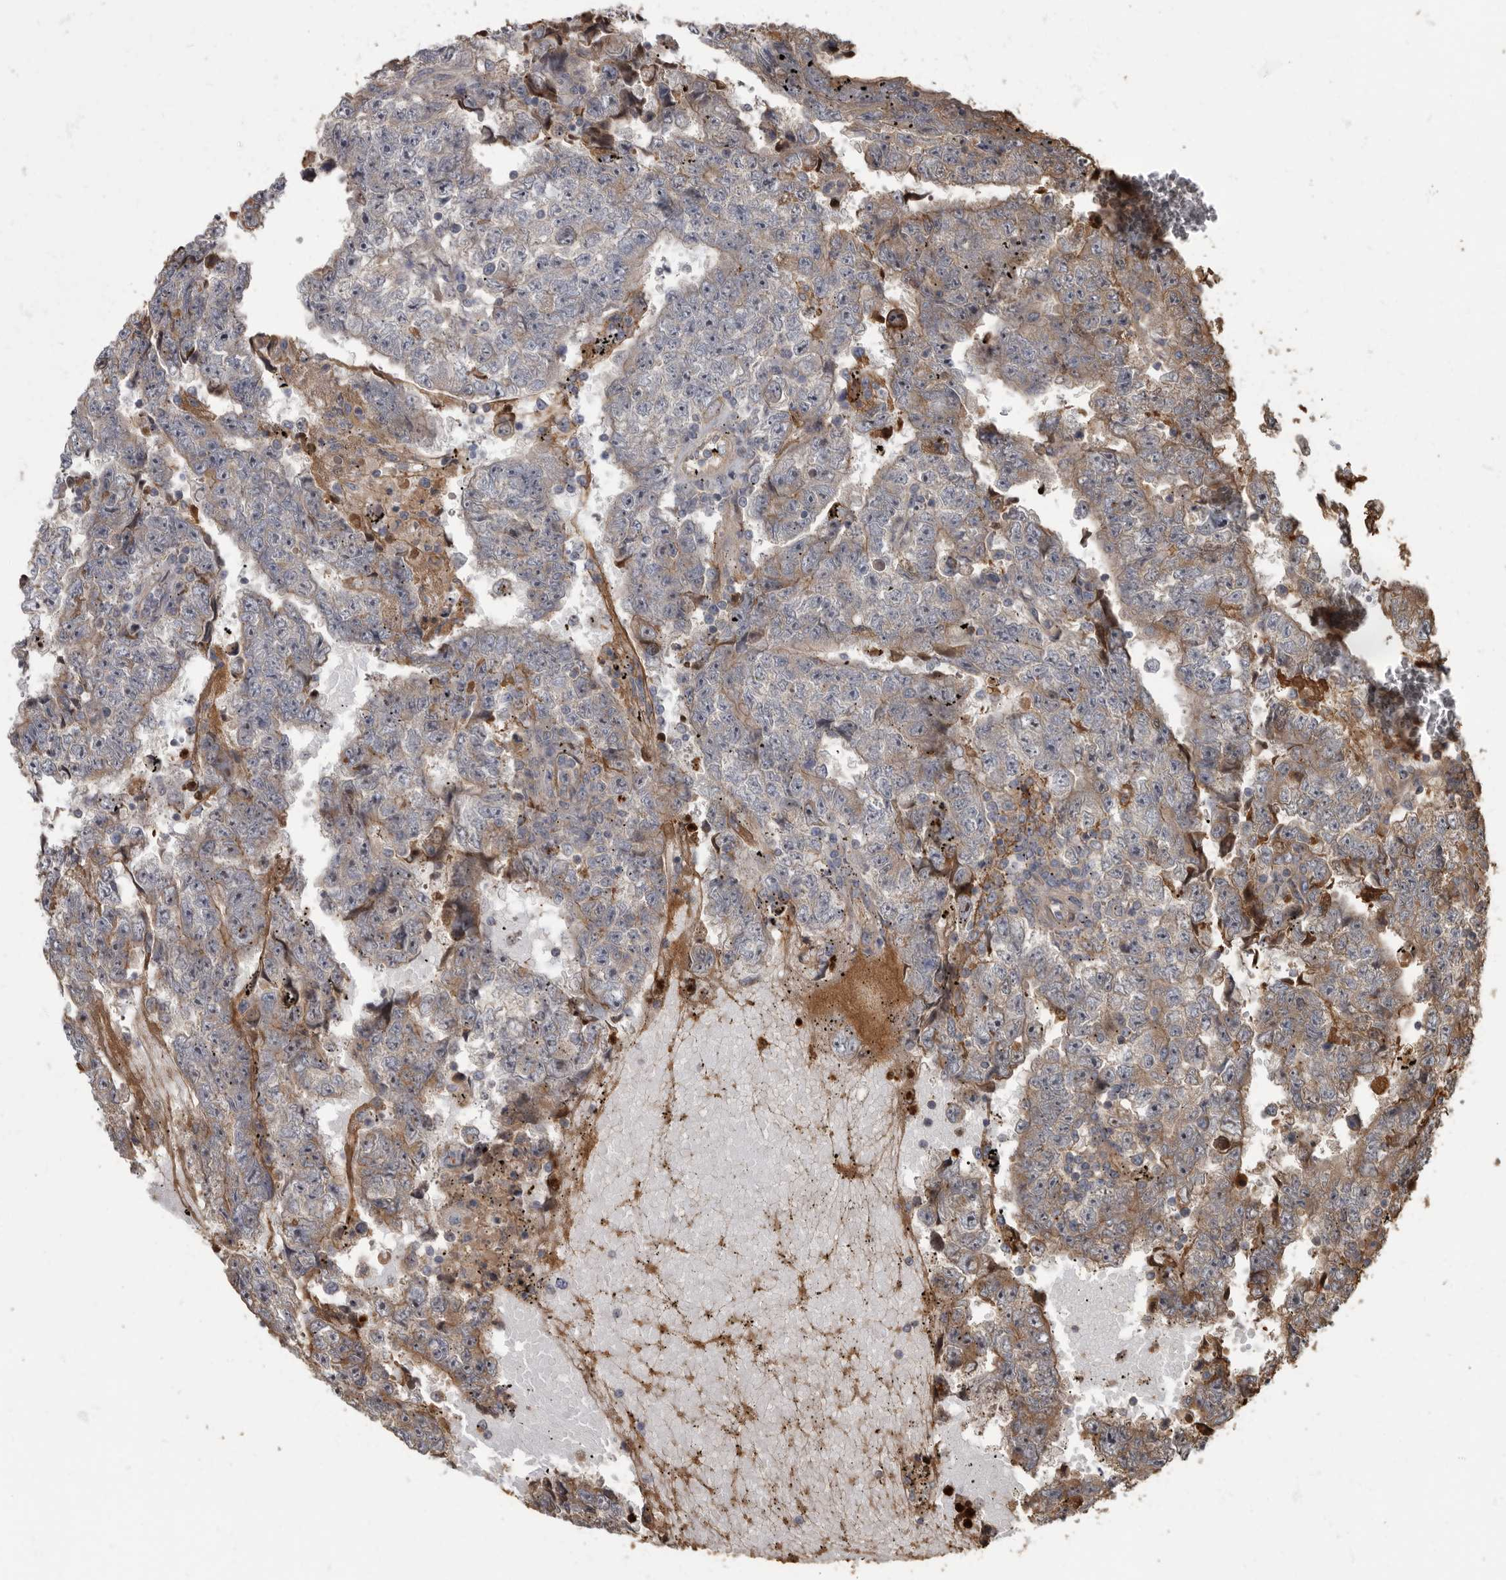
{"staining": {"intensity": "weak", "quantity": "<25%", "location": "cytoplasmic/membranous"}, "tissue": "testis cancer", "cell_type": "Tumor cells", "image_type": "cancer", "snomed": [{"axis": "morphology", "description": "Carcinoma, Embryonal, NOS"}, {"axis": "topography", "description": "Testis"}], "caption": "Immunohistochemistry micrograph of neoplastic tissue: human testis cancer (embryonal carcinoma) stained with DAB (3,3'-diaminobenzidine) shows no significant protein staining in tumor cells. Nuclei are stained in blue.", "gene": "DAAM1", "patient": {"sex": "male", "age": 25}}